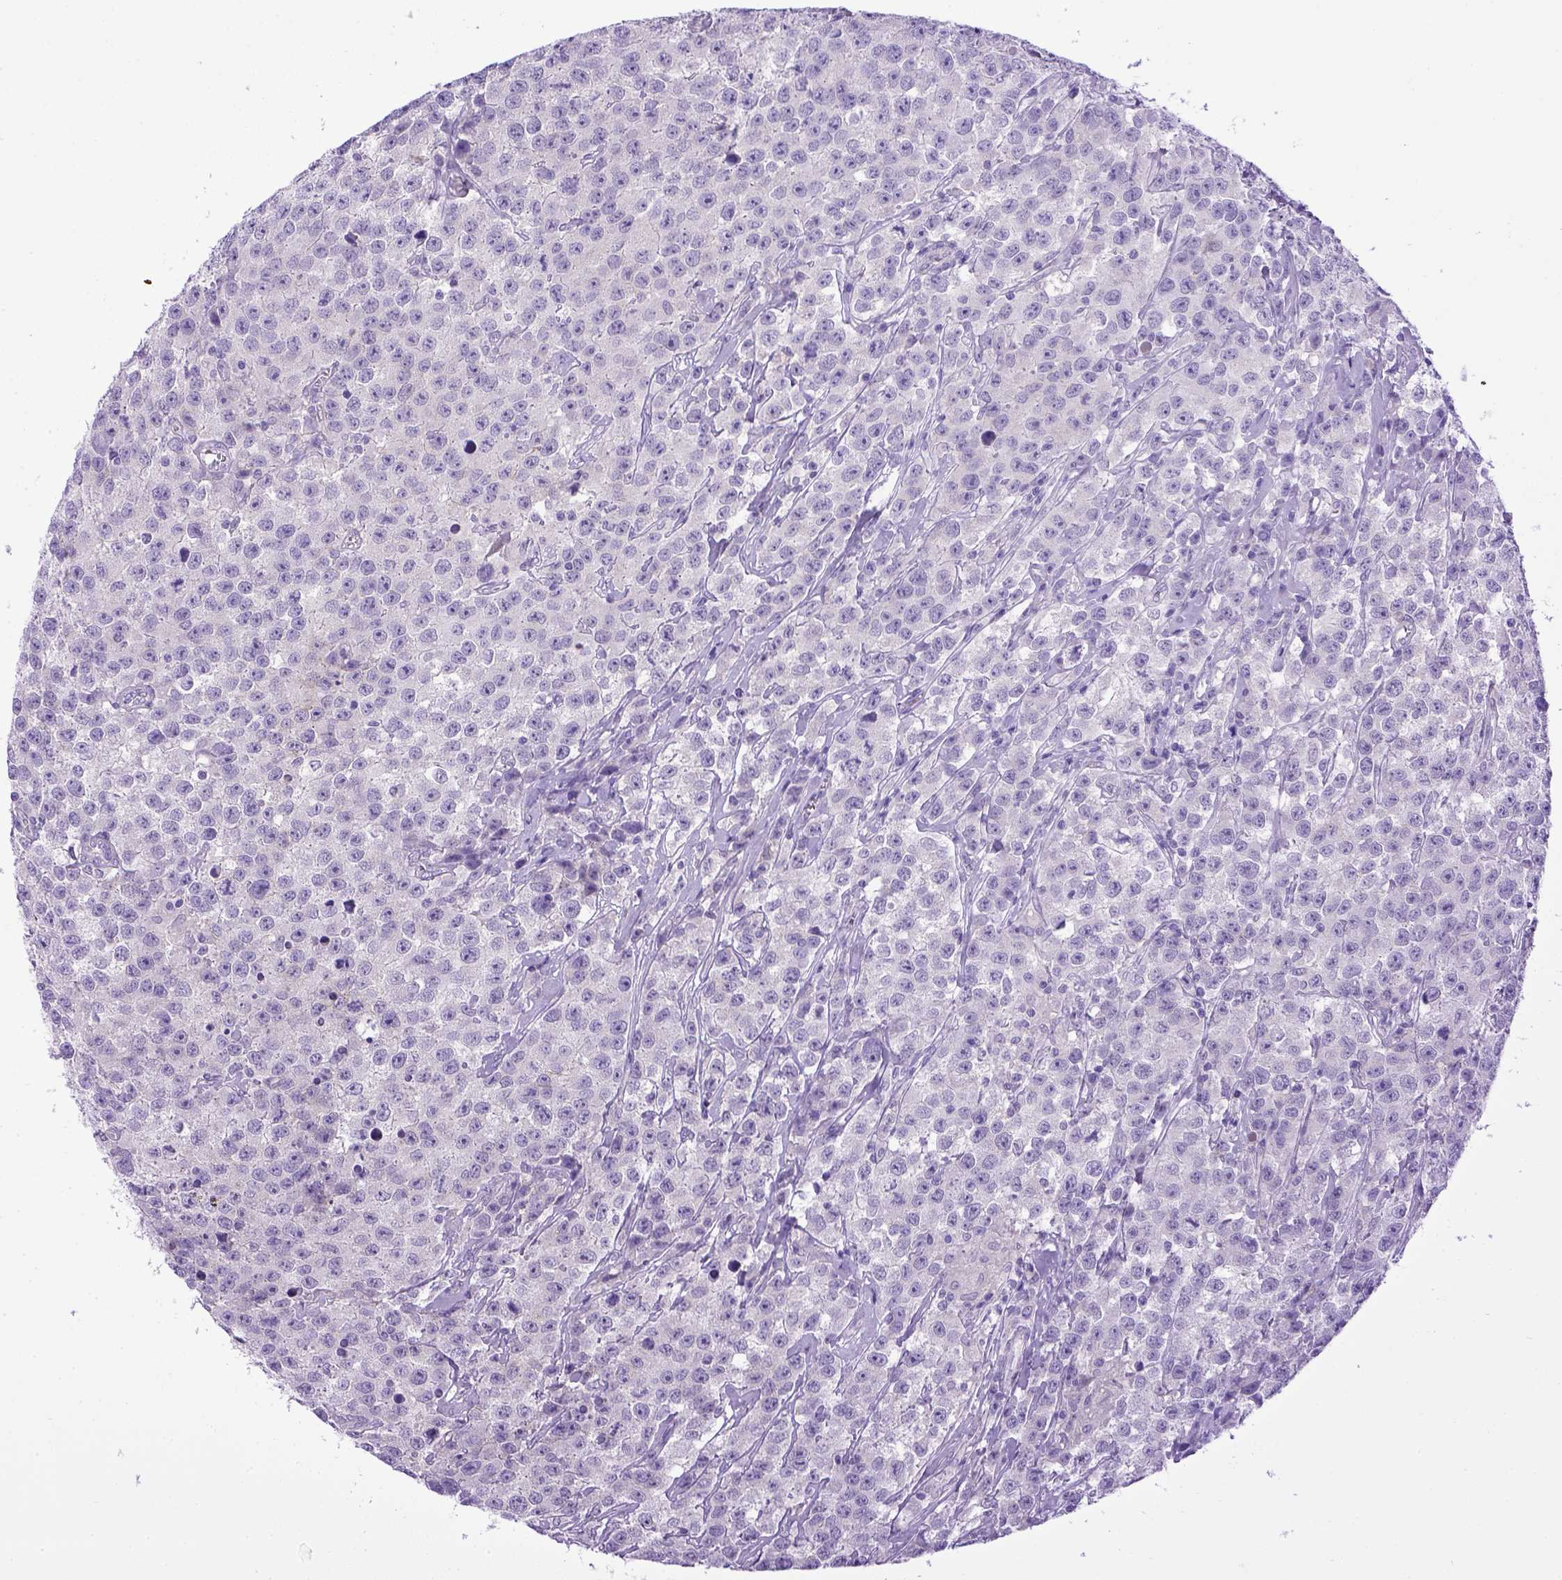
{"staining": {"intensity": "negative", "quantity": "none", "location": "none"}, "tissue": "testis cancer", "cell_type": "Tumor cells", "image_type": "cancer", "snomed": [{"axis": "morphology", "description": "Seminoma, NOS"}, {"axis": "topography", "description": "Testis"}], "caption": "High magnification brightfield microscopy of testis seminoma stained with DAB (brown) and counterstained with hematoxylin (blue): tumor cells show no significant positivity. (Stains: DAB (3,3'-diaminobenzidine) immunohistochemistry with hematoxylin counter stain, Microscopy: brightfield microscopy at high magnification).", "gene": "CDH1", "patient": {"sex": "male", "age": 59}}